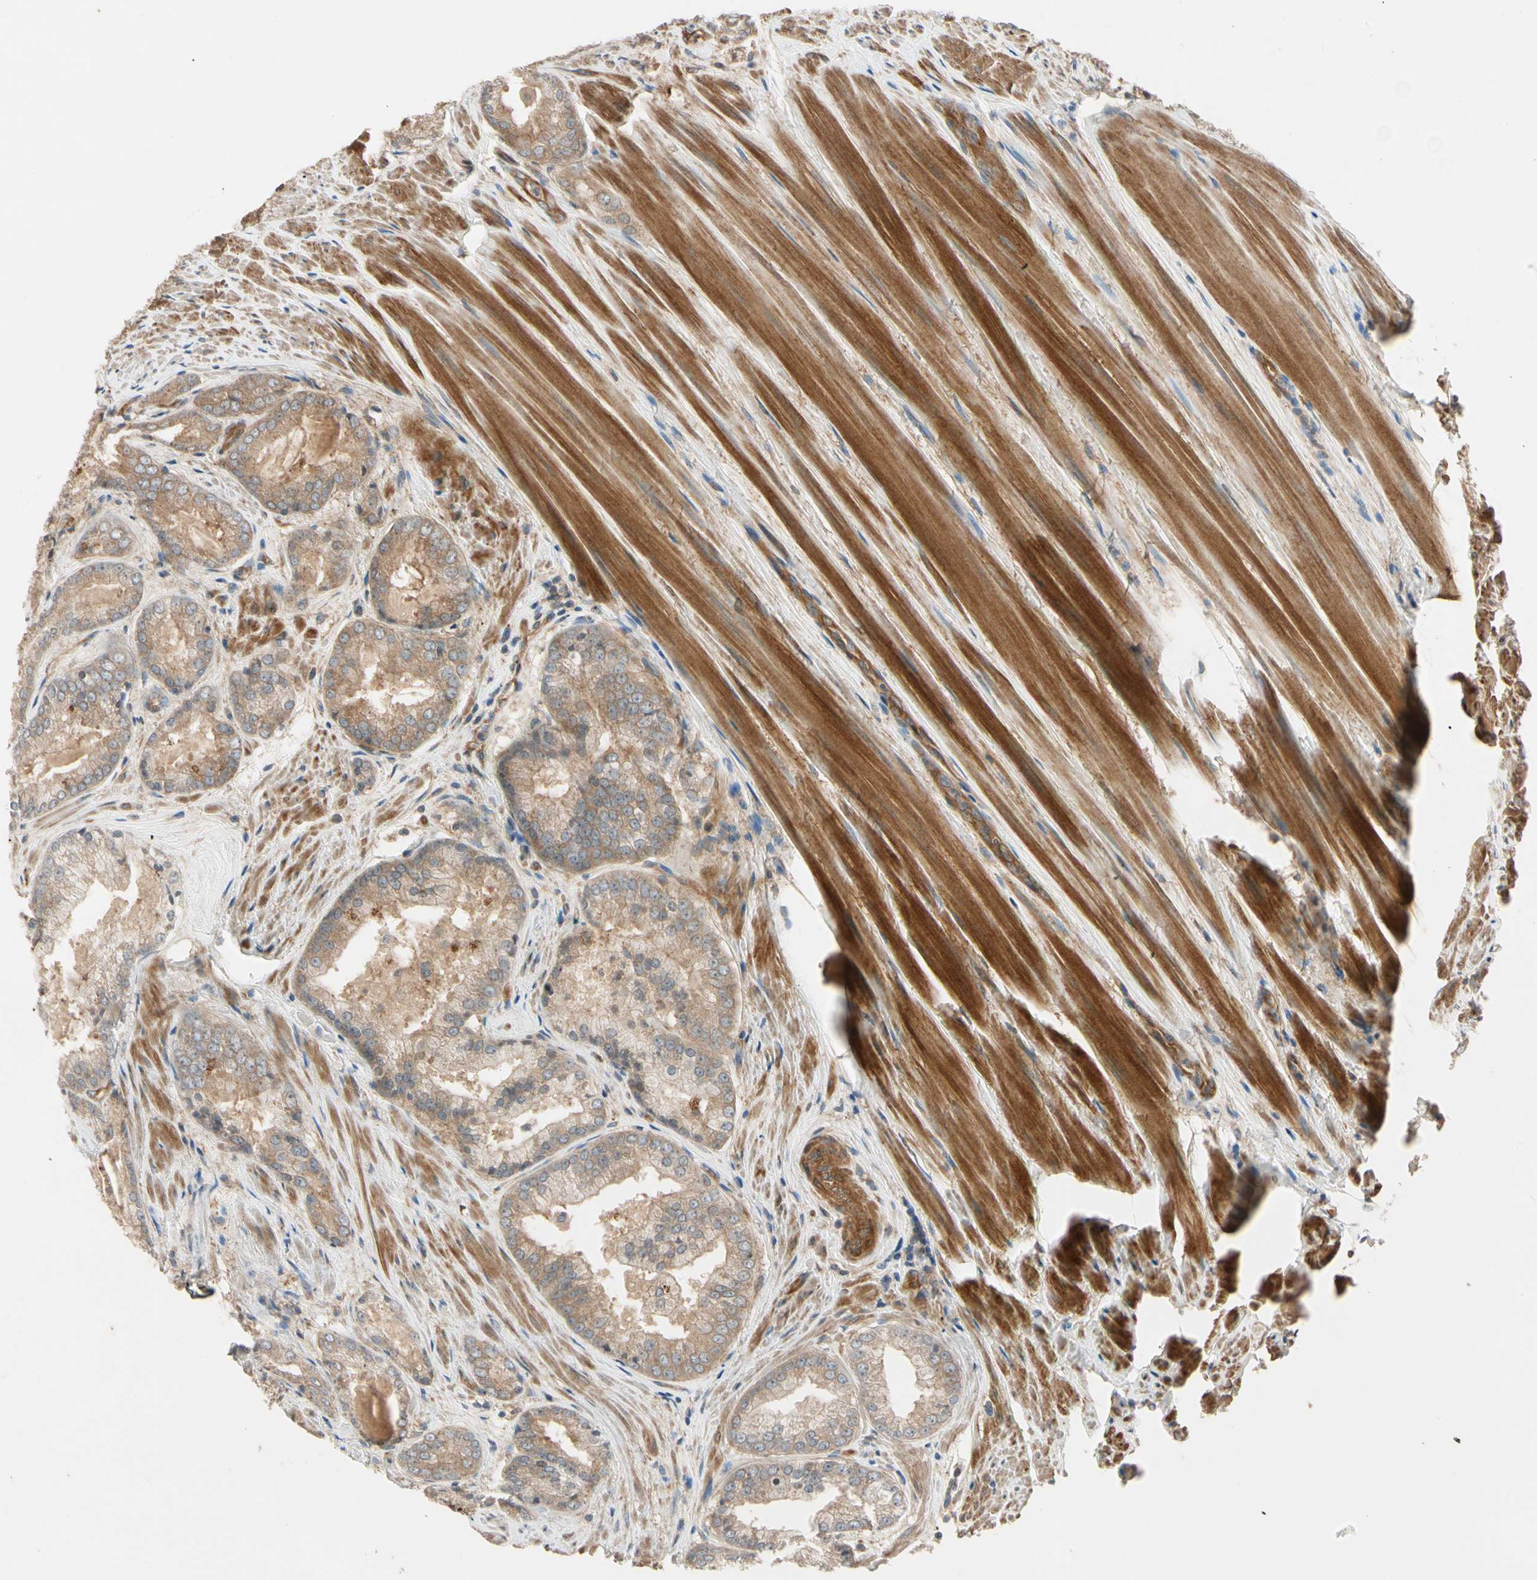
{"staining": {"intensity": "moderate", "quantity": ">75%", "location": "cytoplasmic/membranous"}, "tissue": "prostate cancer", "cell_type": "Tumor cells", "image_type": "cancer", "snomed": [{"axis": "morphology", "description": "Adenocarcinoma, Low grade"}, {"axis": "topography", "description": "Prostate"}], "caption": "Prostate cancer (adenocarcinoma (low-grade)) tissue exhibits moderate cytoplasmic/membranous positivity in approximately >75% of tumor cells", "gene": "ROCK2", "patient": {"sex": "male", "age": 64}}